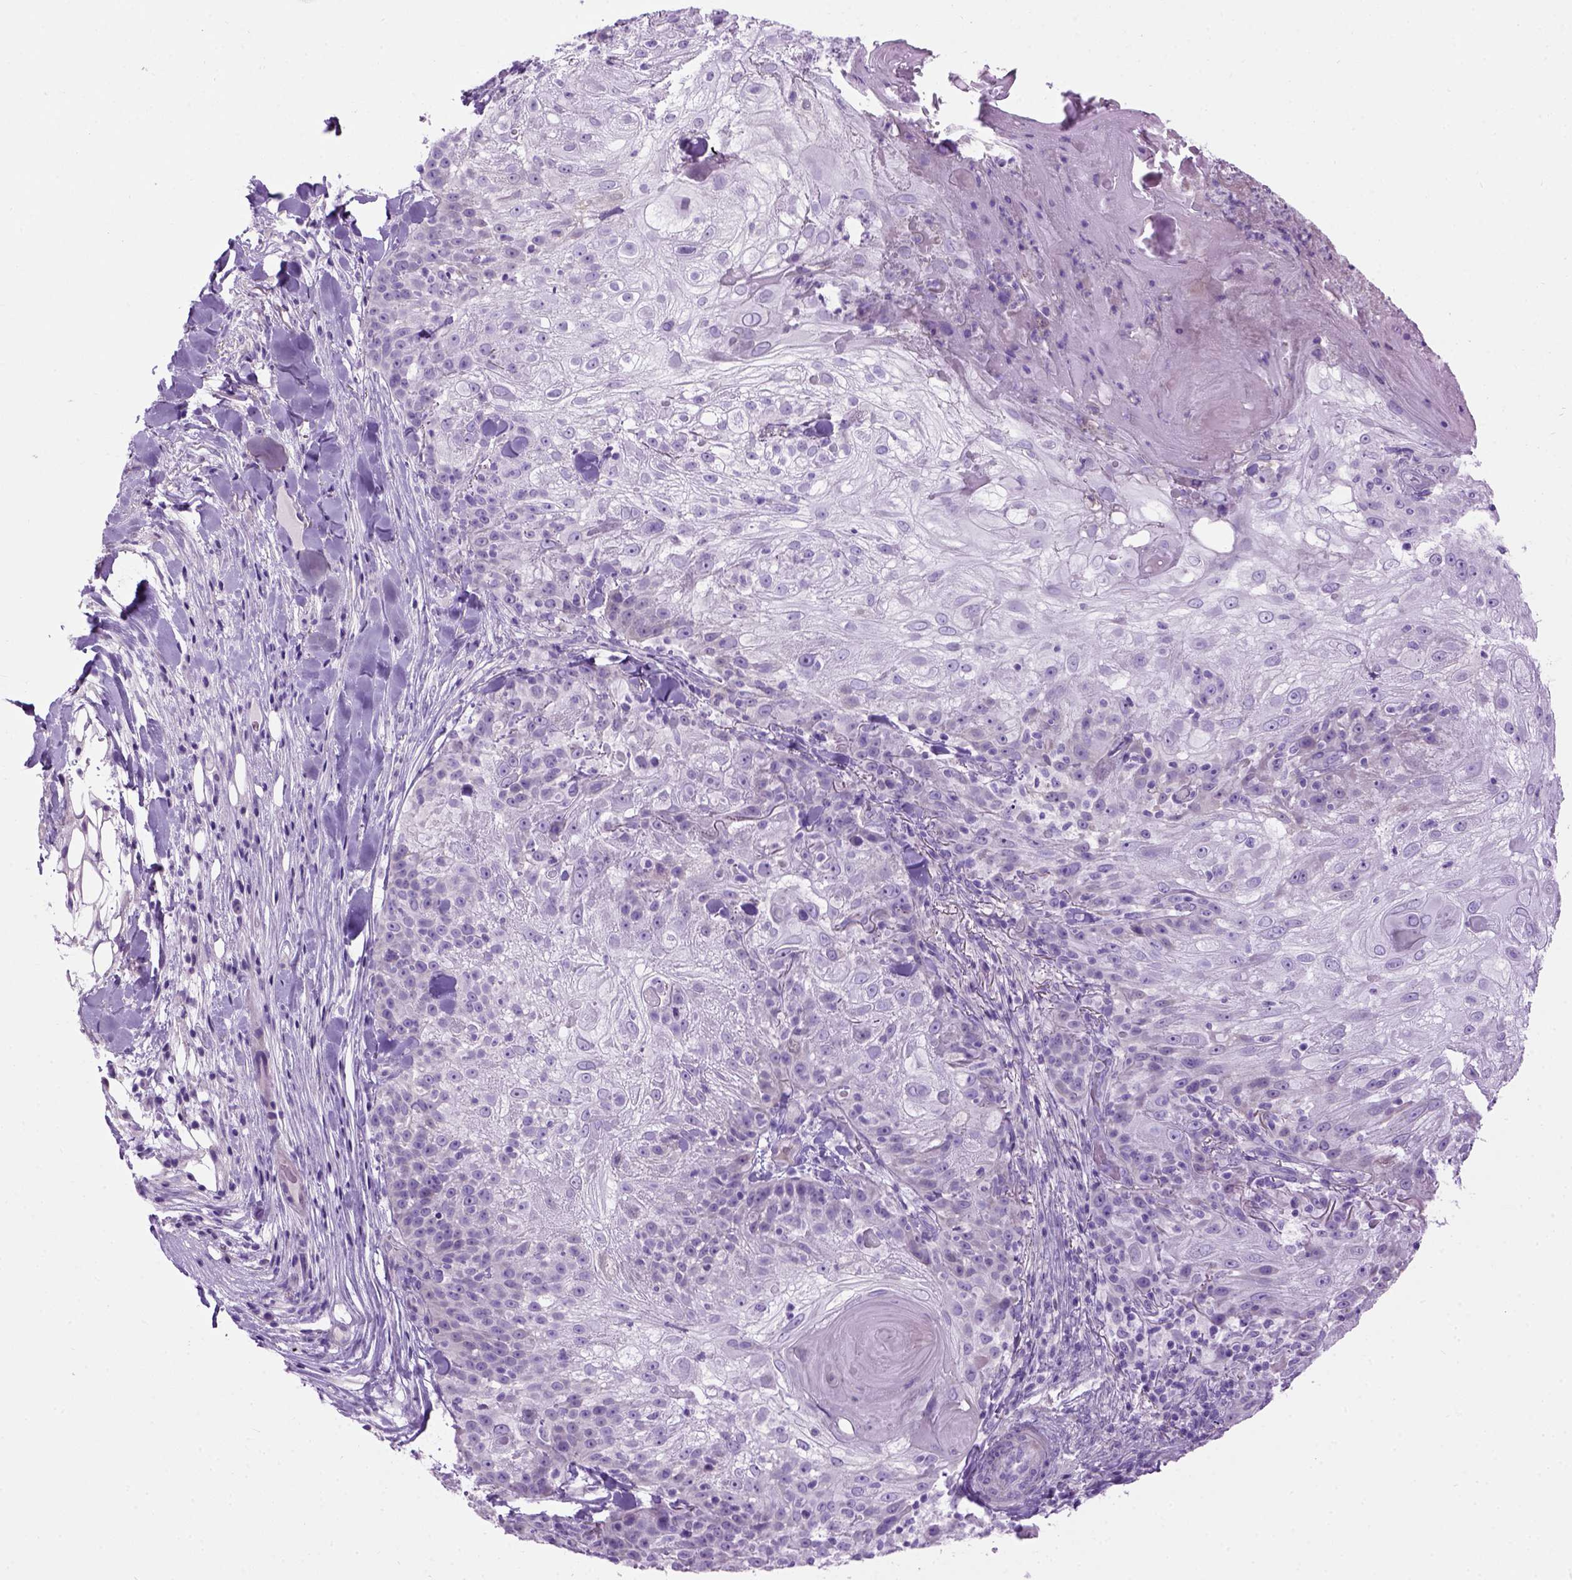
{"staining": {"intensity": "negative", "quantity": "none", "location": "none"}, "tissue": "skin cancer", "cell_type": "Tumor cells", "image_type": "cancer", "snomed": [{"axis": "morphology", "description": "Normal tissue, NOS"}, {"axis": "morphology", "description": "Squamous cell carcinoma, NOS"}, {"axis": "topography", "description": "Skin"}], "caption": "A high-resolution micrograph shows immunohistochemistry (IHC) staining of skin squamous cell carcinoma, which displays no significant positivity in tumor cells.", "gene": "GABRB2", "patient": {"sex": "female", "age": 83}}